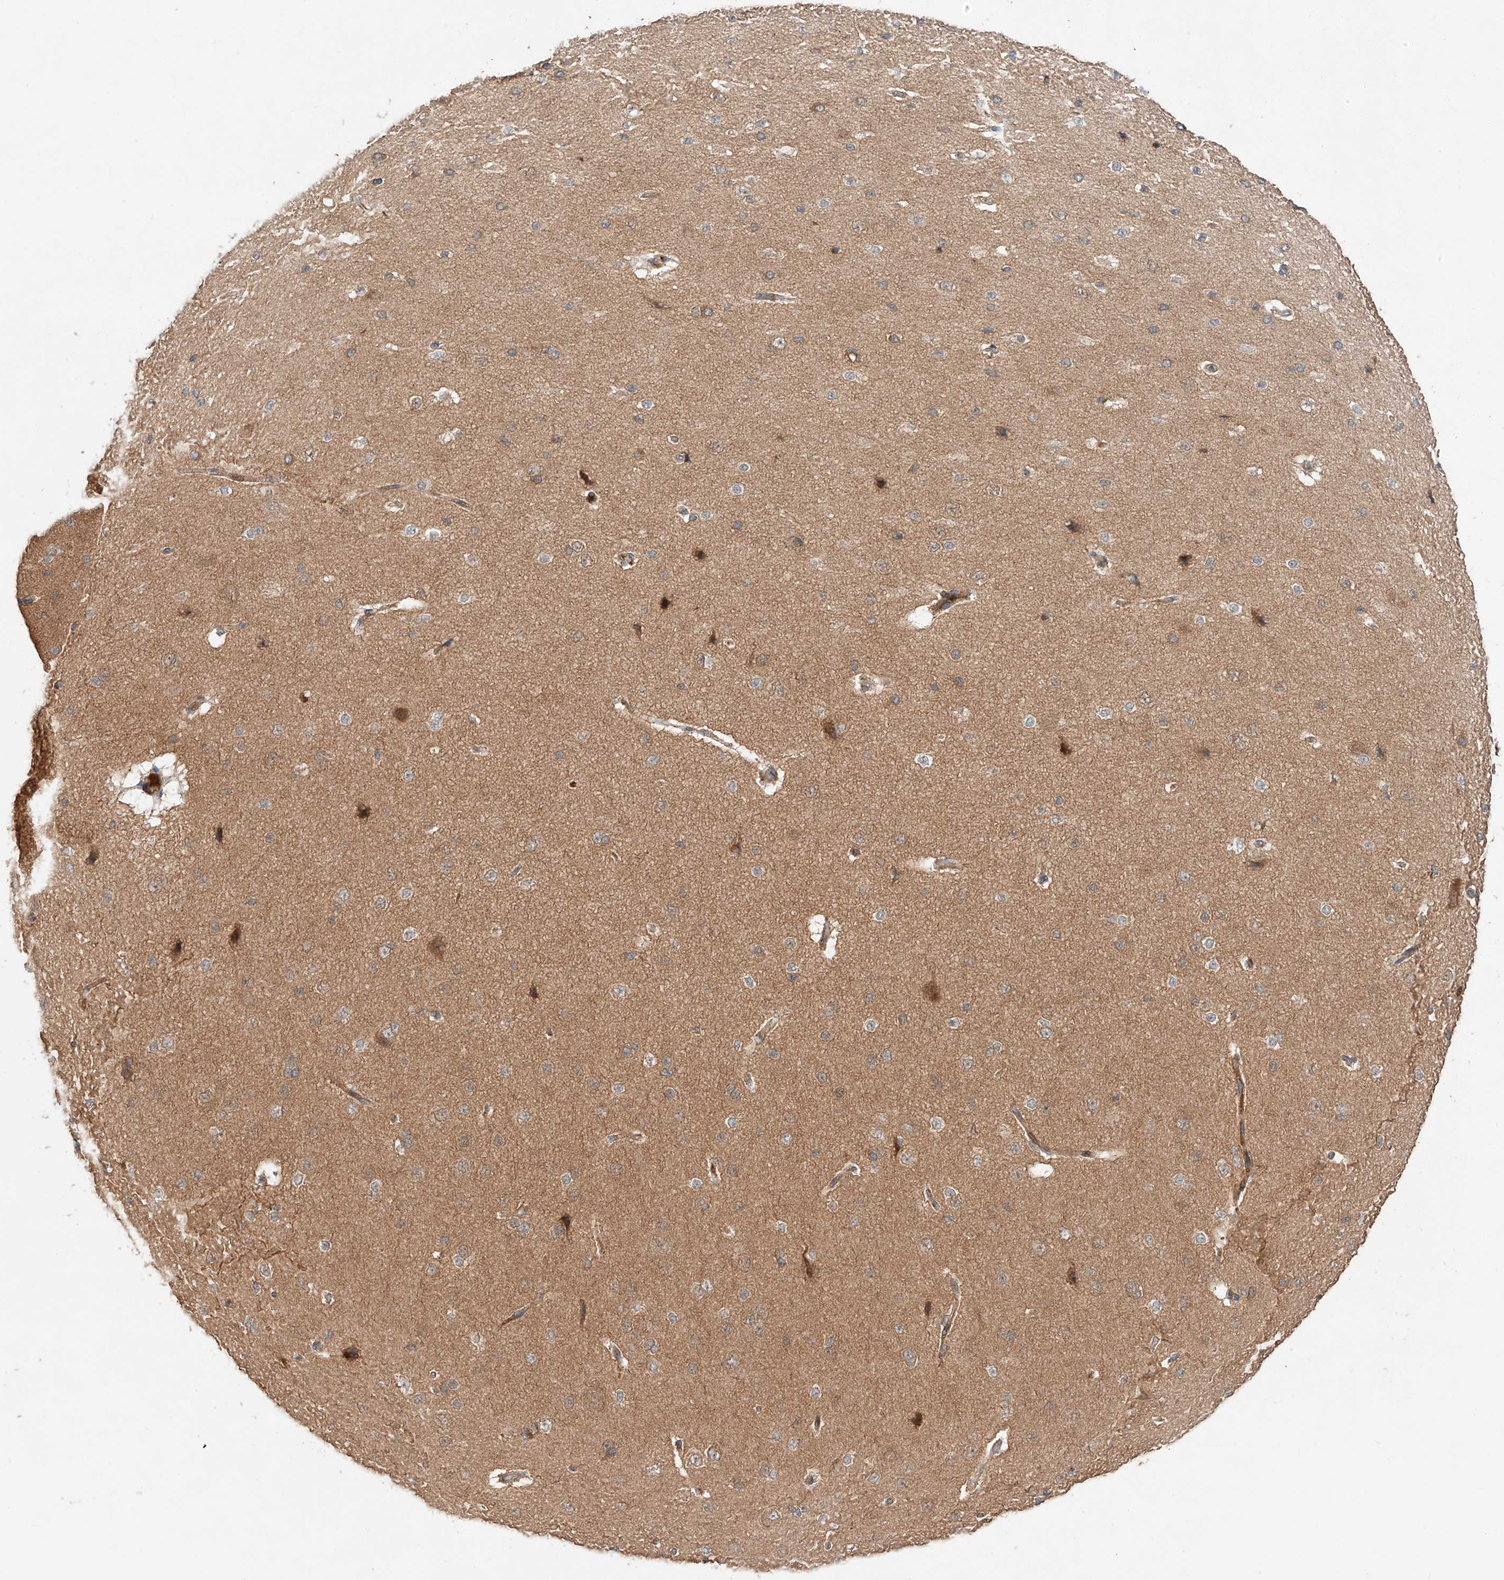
{"staining": {"intensity": "moderate", "quantity": ">75%", "location": "cytoplasmic/membranous"}, "tissue": "cerebral cortex", "cell_type": "Endothelial cells", "image_type": "normal", "snomed": [{"axis": "morphology", "description": "Normal tissue, NOS"}, {"axis": "morphology", "description": "Developmental malformation"}, {"axis": "topography", "description": "Cerebral cortex"}], "caption": "Cerebral cortex was stained to show a protein in brown. There is medium levels of moderate cytoplasmic/membranous expression in approximately >75% of endothelial cells. (Brightfield microscopy of DAB IHC at high magnification).", "gene": "XPNPEP1", "patient": {"sex": "female", "age": 30}}